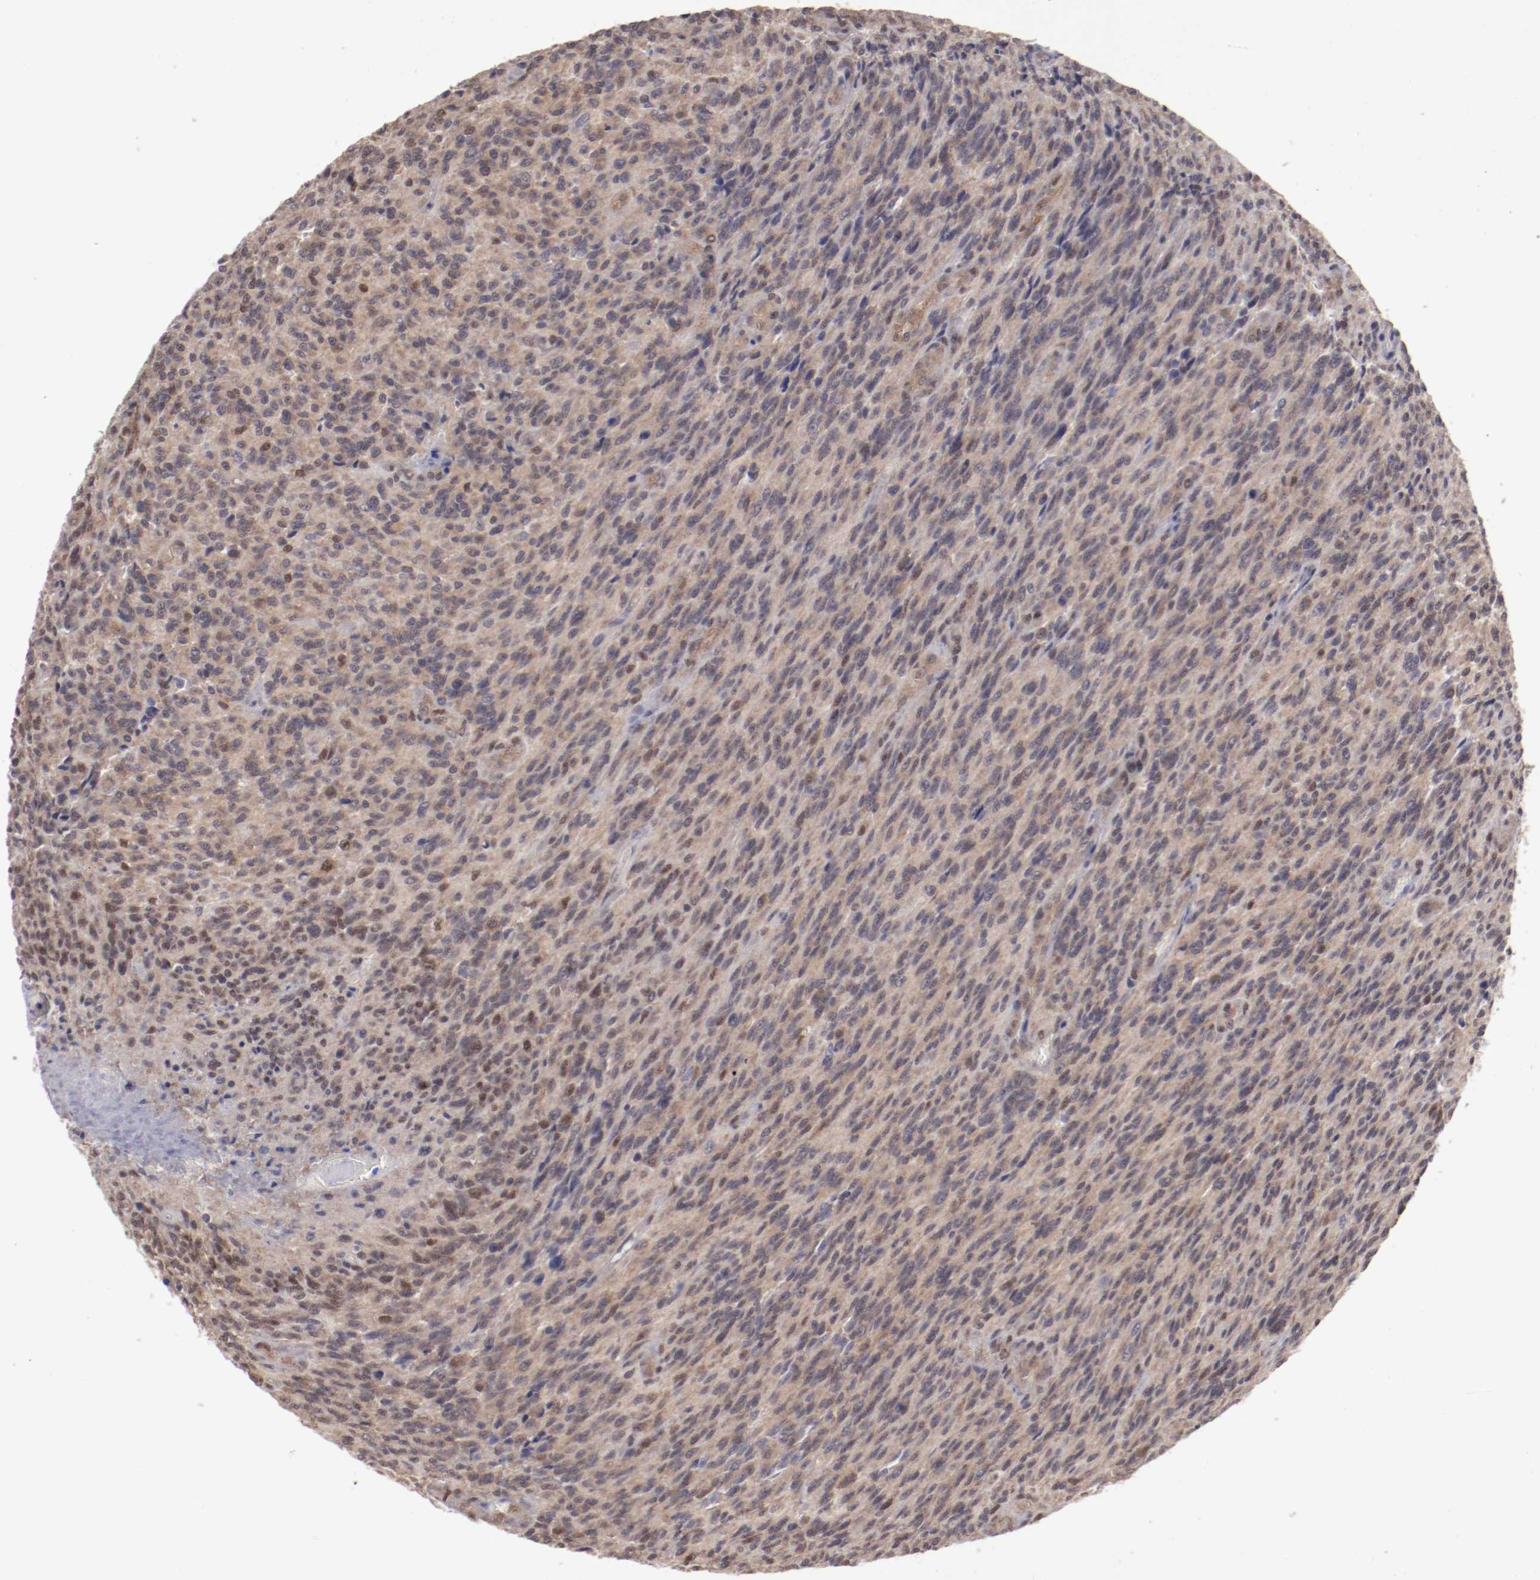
{"staining": {"intensity": "weak", "quantity": "25%-75%", "location": "cytoplasmic/membranous,nuclear"}, "tissue": "glioma", "cell_type": "Tumor cells", "image_type": "cancer", "snomed": [{"axis": "morphology", "description": "Normal tissue, NOS"}, {"axis": "morphology", "description": "Glioma, malignant, High grade"}, {"axis": "topography", "description": "Cerebral cortex"}], "caption": "Protein expression by IHC demonstrates weak cytoplasmic/membranous and nuclear positivity in approximately 25%-75% of tumor cells in glioma.", "gene": "ARNT", "patient": {"sex": "male", "age": 56}}